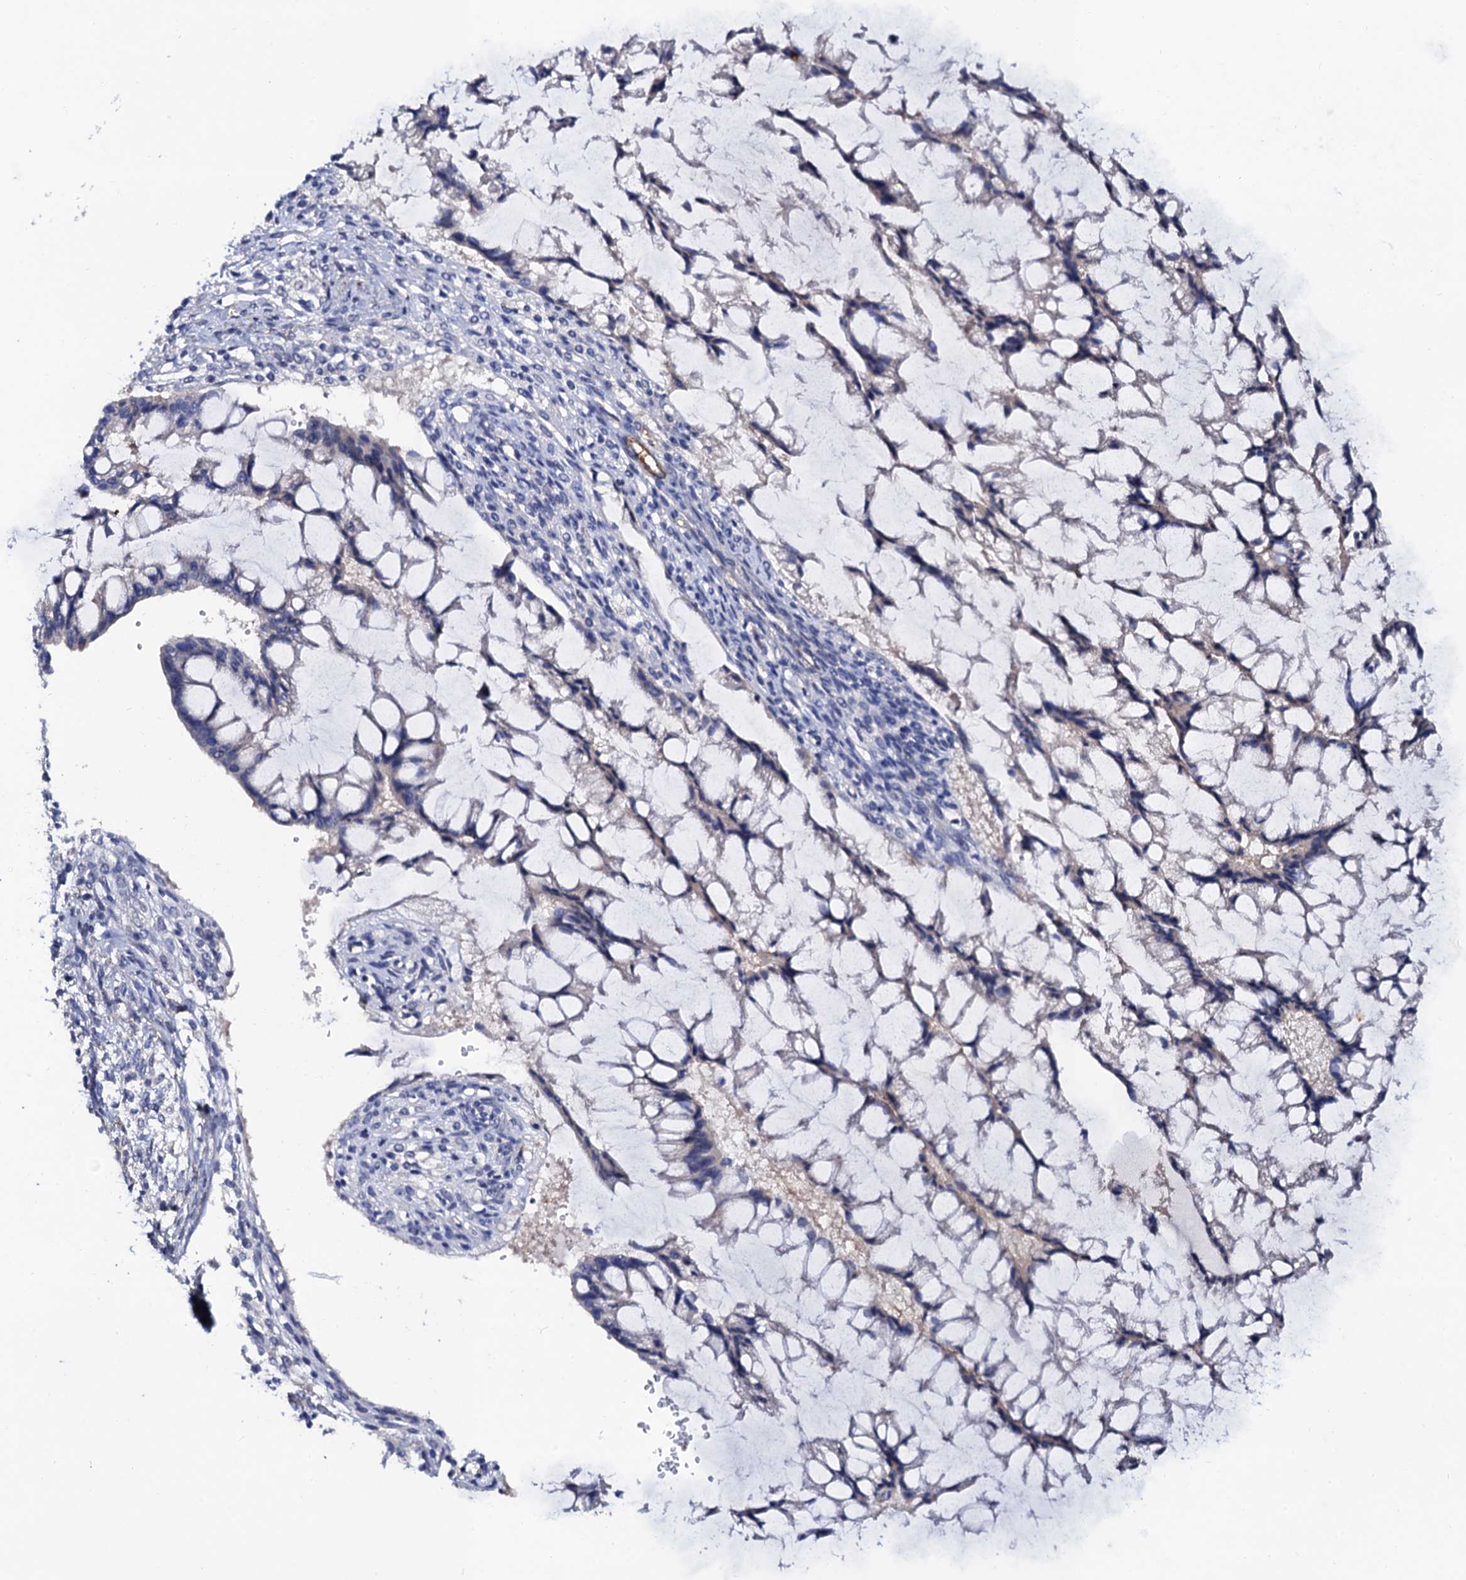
{"staining": {"intensity": "negative", "quantity": "none", "location": "none"}, "tissue": "ovarian cancer", "cell_type": "Tumor cells", "image_type": "cancer", "snomed": [{"axis": "morphology", "description": "Cystadenocarcinoma, mucinous, NOS"}, {"axis": "topography", "description": "Ovary"}], "caption": "Mucinous cystadenocarcinoma (ovarian) was stained to show a protein in brown. There is no significant staining in tumor cells. (IHC, brightfield microscopy, high magnification).", "gene": "ZDHHC18", "patient": {"sex": "female", "age": 73}}